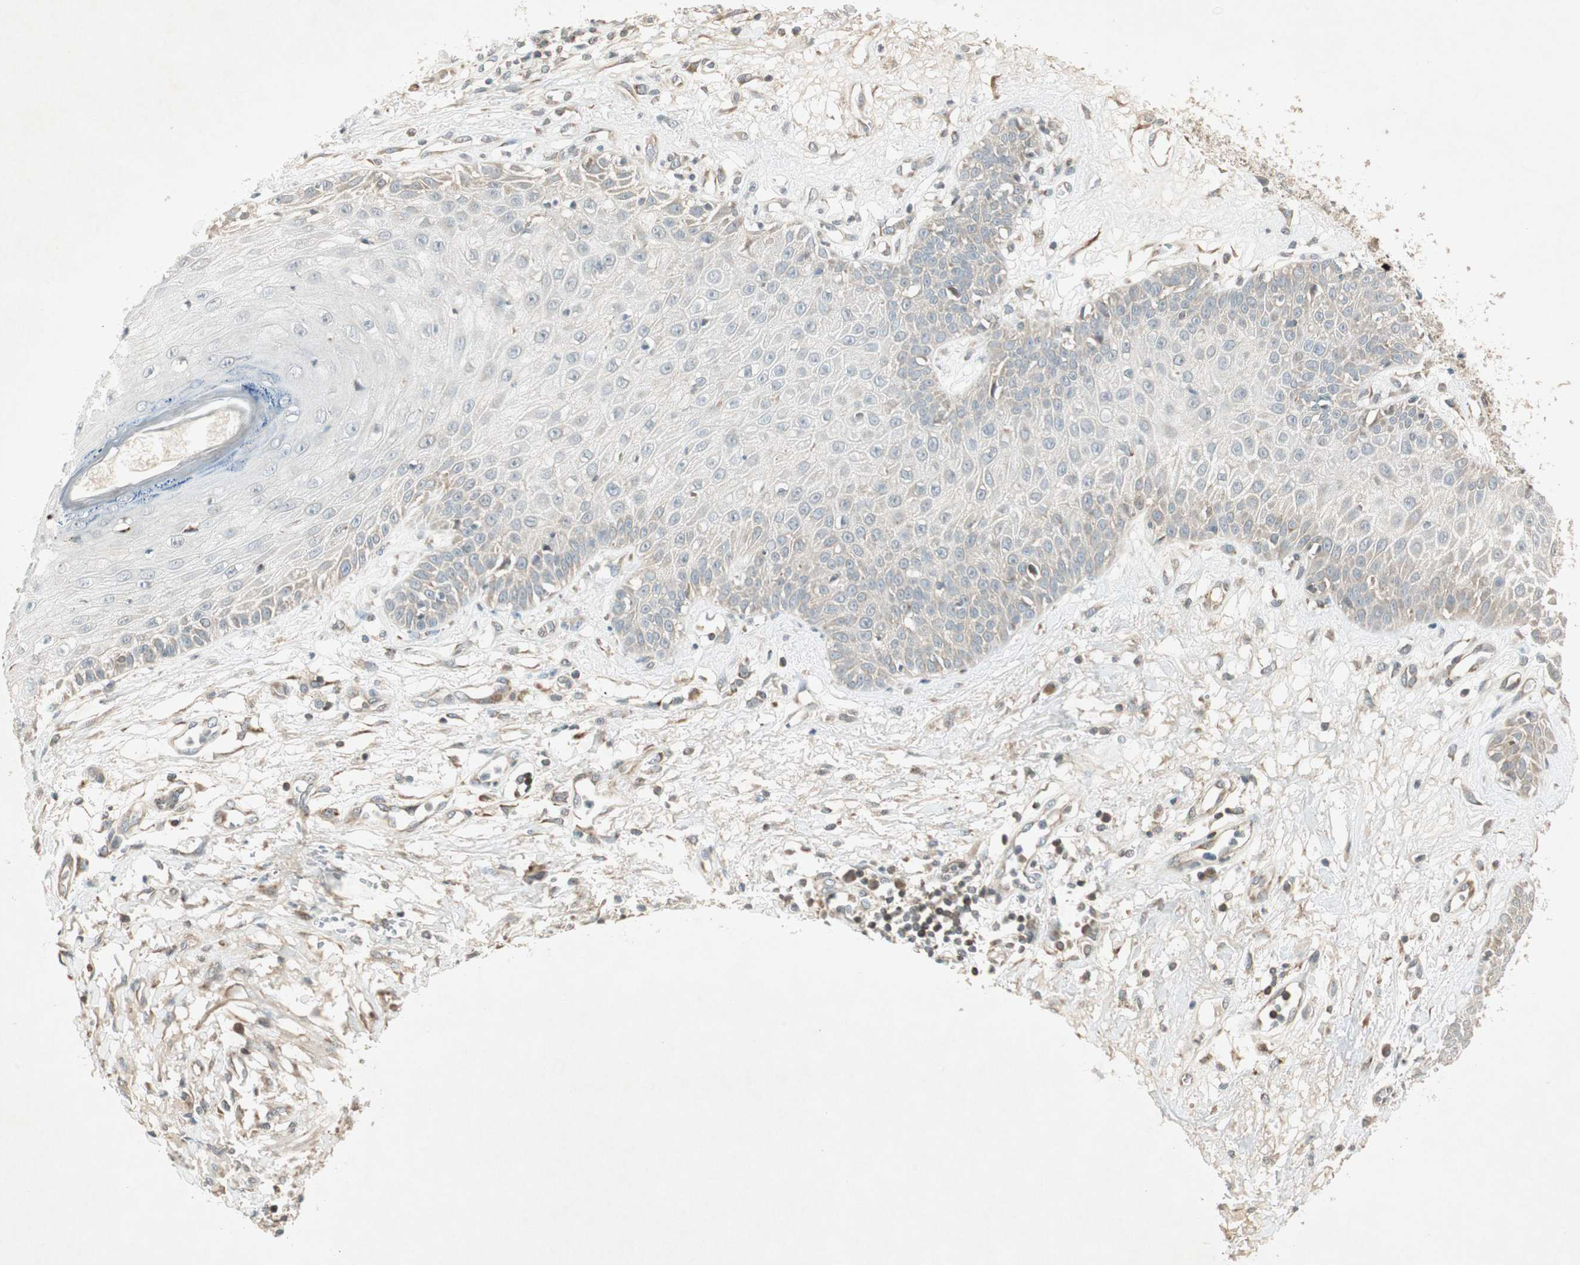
{"staining": {"intensity": "negative", "quantity": "none", "location": "none"}, "tissue": "skin cancer", "cell_type": "Tumor cells", "image_type": "cancer", "snomed": [{"axis": "morphology", "description": "Squamous cell carcinoma, NOS"}, {"axis": "topography", "description": "Skin"}], "caption": "IHC histopathology image of human skin cancer (squamous cell carcinoma) stained for a protein (brown), which exhibits no expression in tumor cells. (DAB immunohistochemistry visualized using brightfield microscopy, high magnification).", "gene": "USP2", "patient": {"sex": "female", "age": 78}}